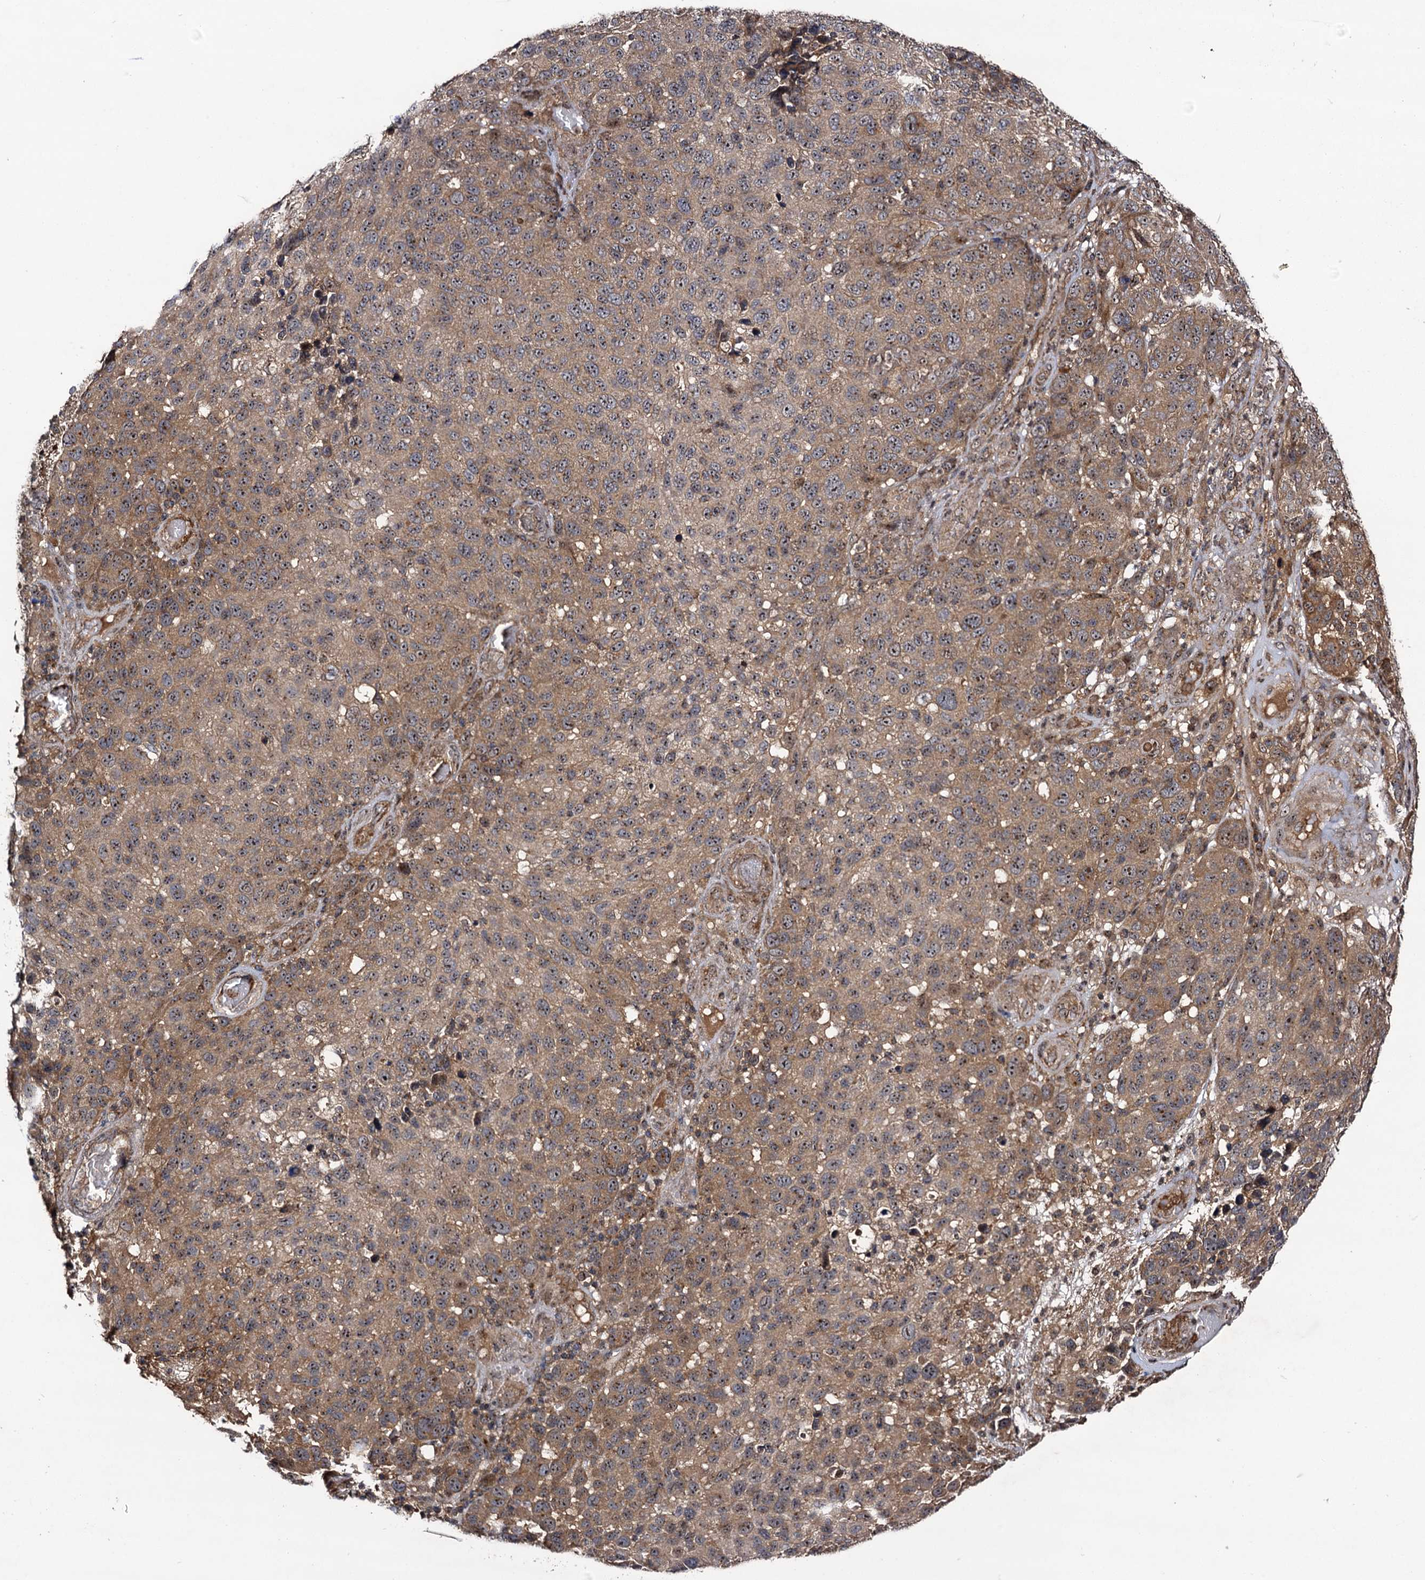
{"staining": {"intensity": "moderate", "quantity": ">75%", "location": "cytoplasmic/membranous"}, "tissue": "melanoma", "cell_type": "Tumor cells", "image_type": "cancer", "snomed": [{"axis": "morphology", "description": "Malignant melanoma, NOS"}, {"axis": "topography", "description": "Skin"}], "caption": "This is an image of immunohistochemistry staining of melanoma, which shows moderate positivity in the cytoplasmic/membranous of tumor cells.", "gene": "KXD1", "patient": {"sex": "male", "age": 49}}